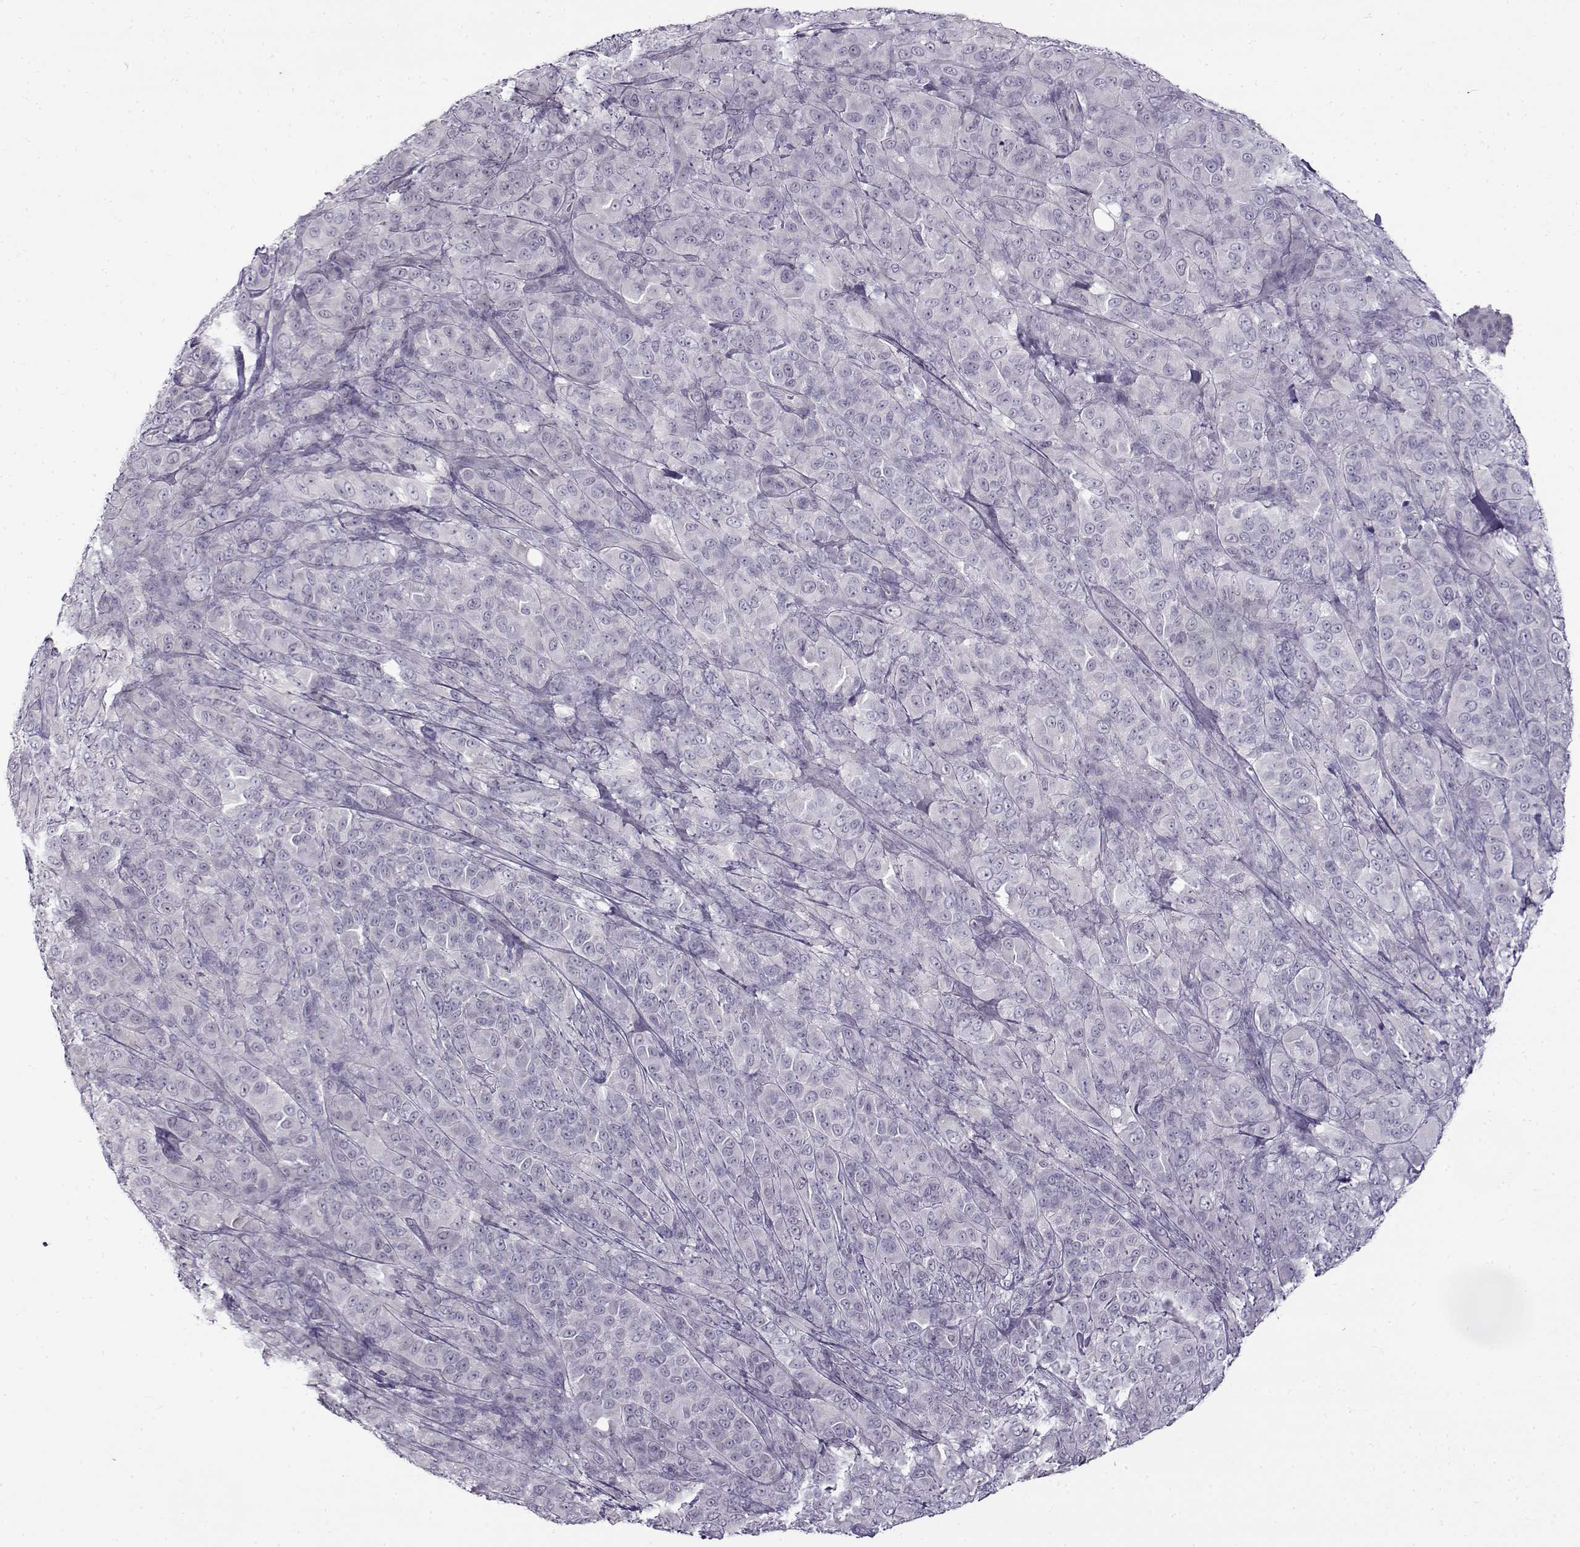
{"staining": {"intensity": "negative", "quantity": "none", "location": "none"}, "tissue": "melanoma", "cell_type": "Tumor cells", "image_type": "cancer", "snomed": [{"axis": "morphology", "description": "Malignant melanoma, NOS"}, {"axis": "topography", "description": "Skin"}], "caption": "There is no significant staining in tumor cells of malignant melanoma.", "gene": "TEX55", "patient": {"sex": "female", "age": 87}}